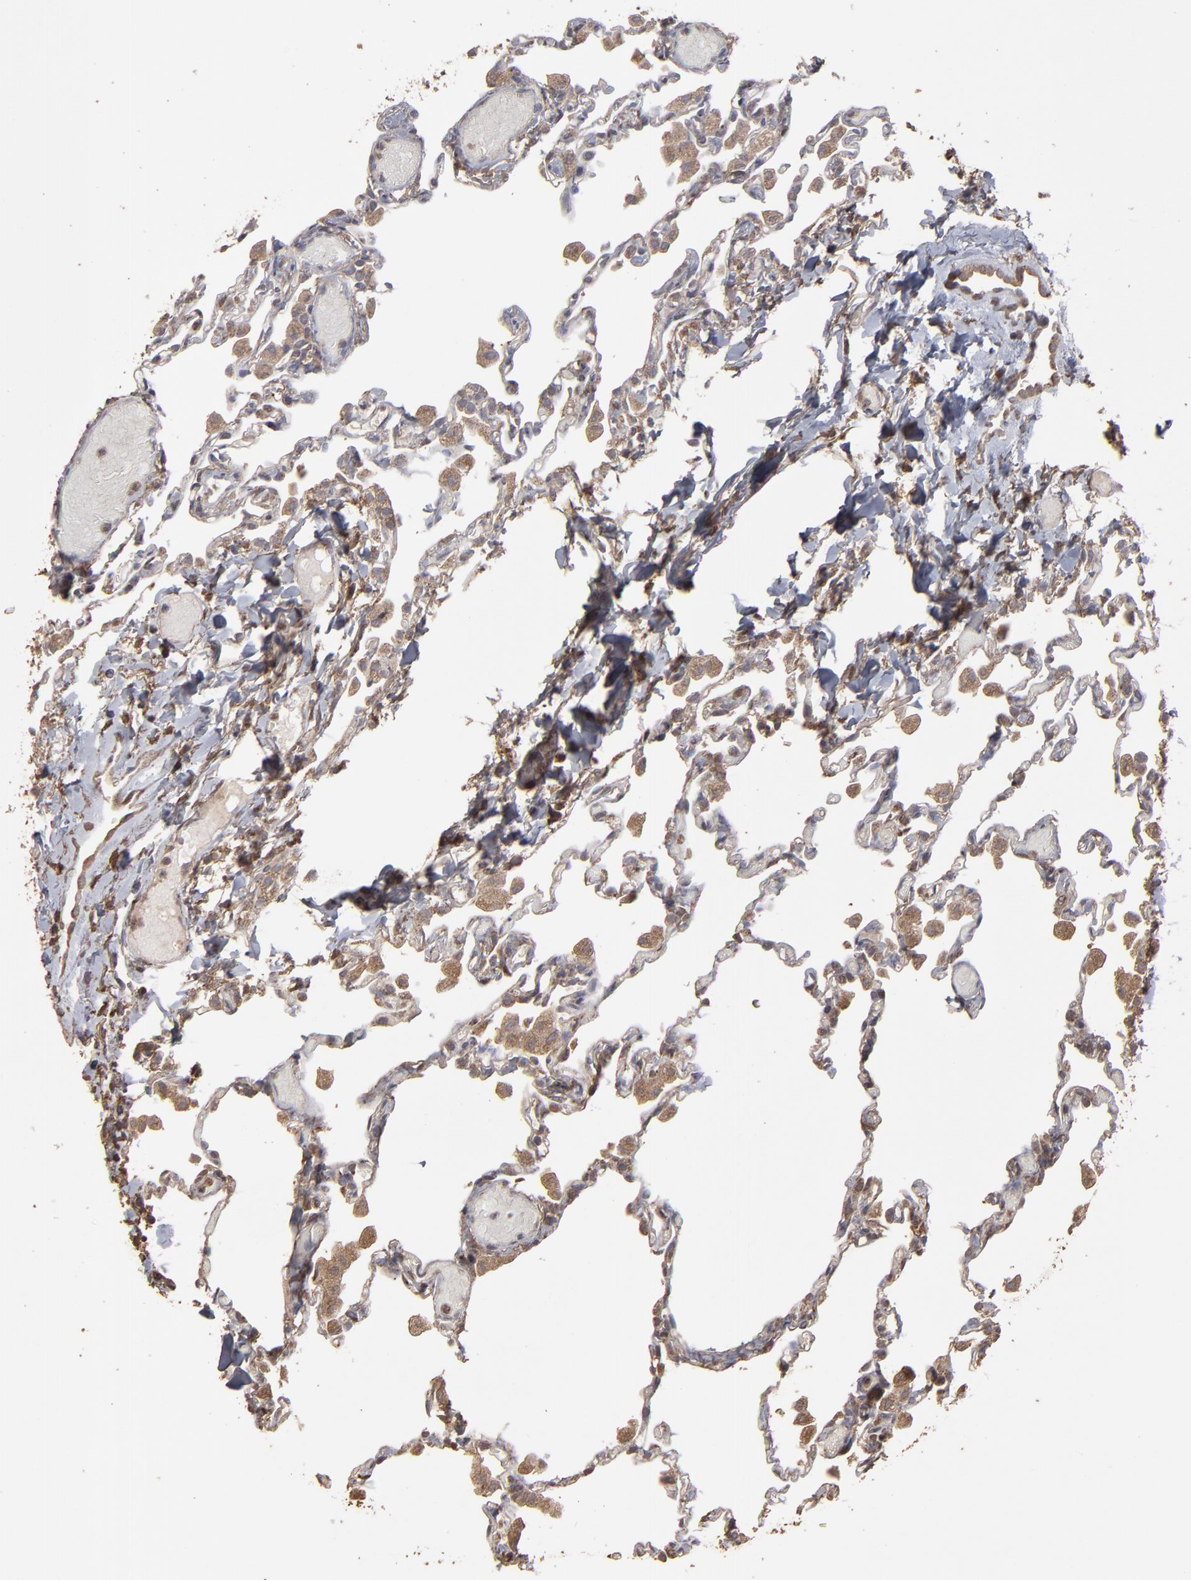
{"staining": {"intensity": "weak", "quantity": "25%-75%", "location": "cytoplasmic/membranous"}, "tissue": "lung", "cell_type": "Alveolar cells", "image_type": "normal", "snomed": [{"axis": "morphology", "description": "Normal tissue, NOS"}, {"axis": "topography", "description": "Lung"}], "caption": "Brown immunohistochemical staining in normal lung demonstrates weak cytoplasmic/membranous positivity in about 25%-75% of alveolar cells.", "gene": "MMP2", "patient": {"sex": "female", "age": 49}}